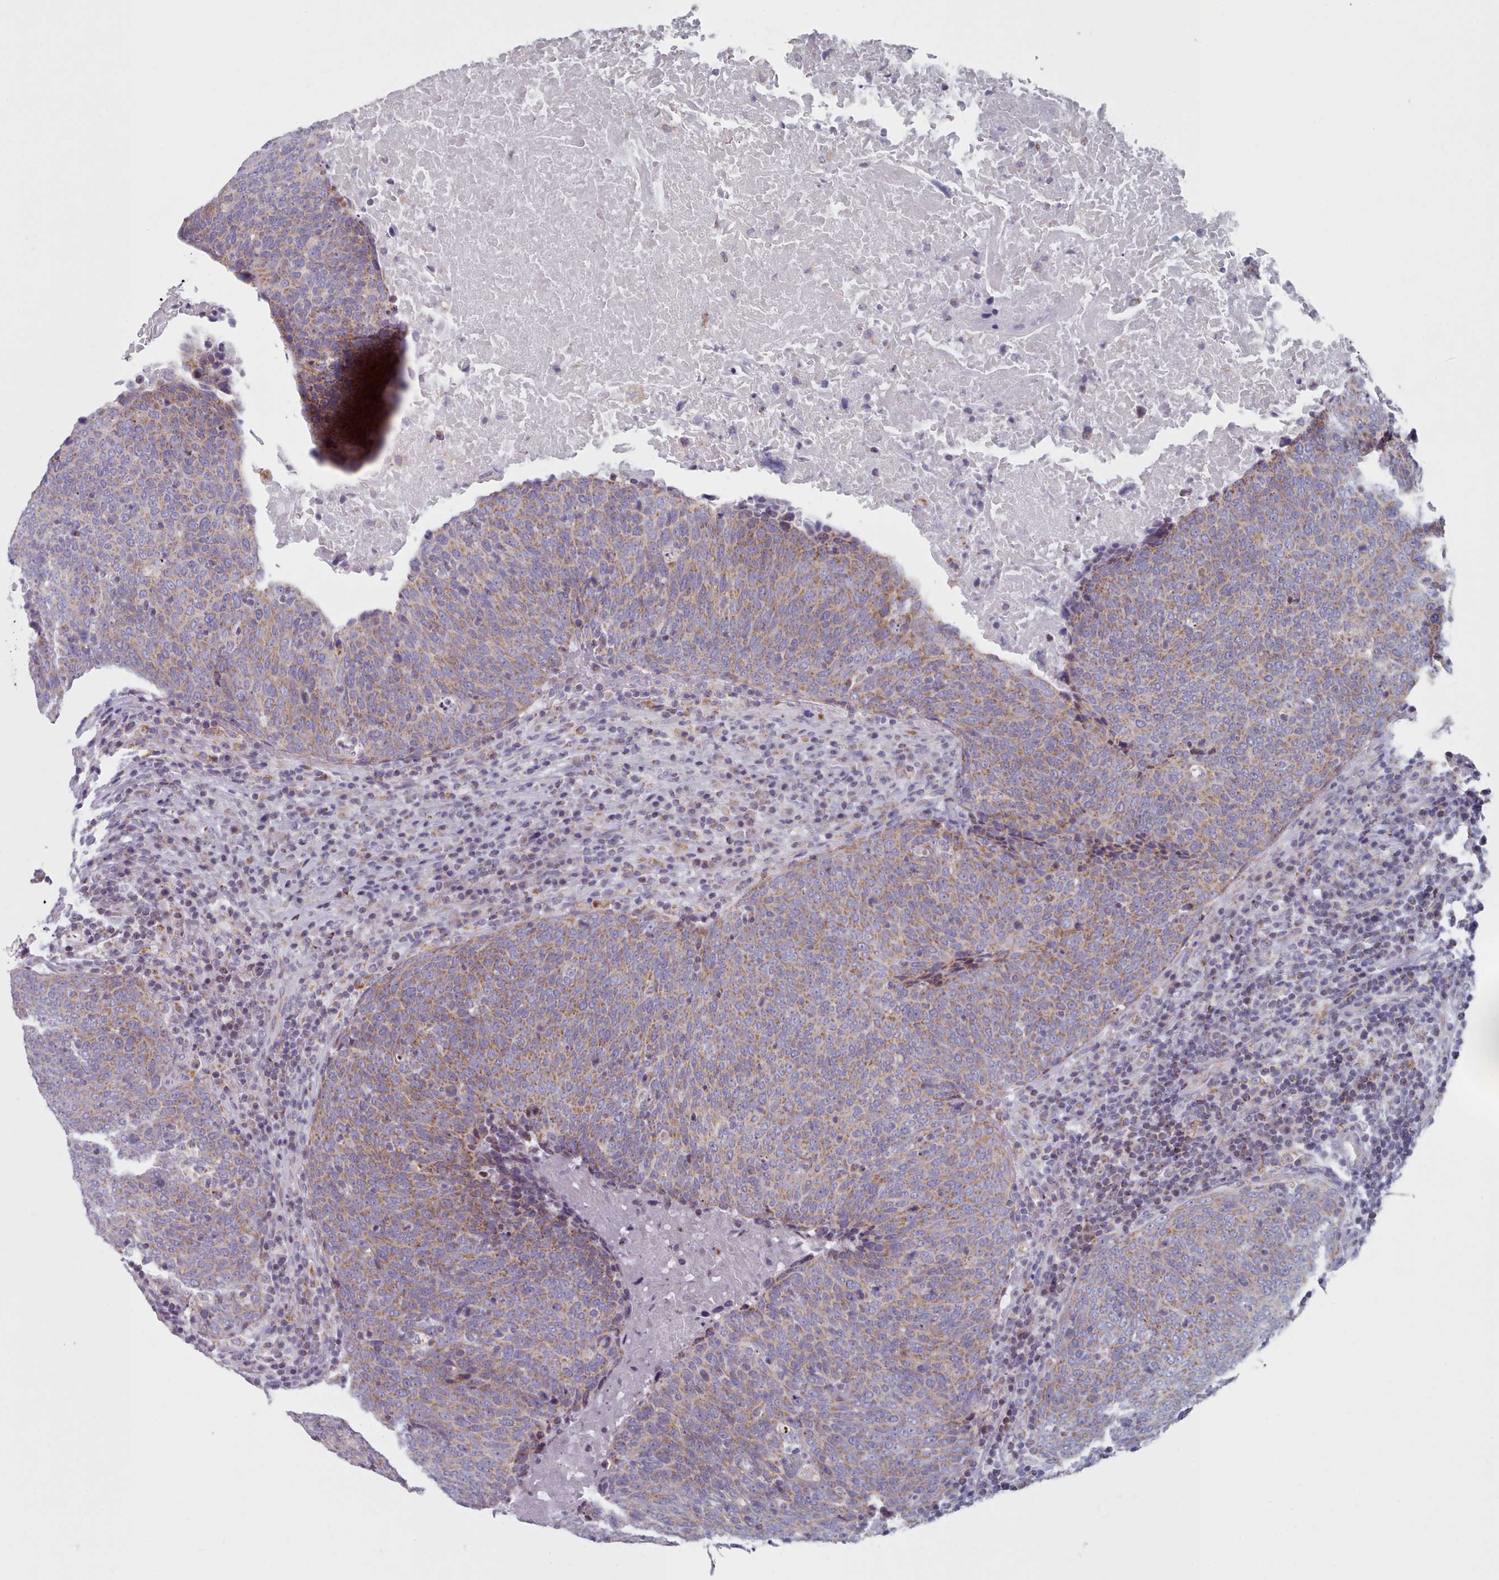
{"staining": {"intensity": "moderate", "quantity": ">75%", "location": "cytoplasmic/membranous"}, "tissue": "head and neck cancer", "cell_type": "Tumor cells", "image_type": "cancer", "snomed": [{"axis": "morphology", "description": "Squamous cell carcinoma, NOS"}, {"axis": "morphology", "description": "Squamous cell carcinoma, metastatic, NOS"}, {"axis": "topography", "description": "Lymph node"}, {"axis": "topography", "description": "Head-Neck"}], "caption": "Brown immunohistochemical staining in human head and neck metastatic squamous cell carcinoma exhibits moderate cytoplasmic/membranous staining in about >75% of tumor cells.", "gene": "FAM170B", "patient": {"sex": "male", "age": 62}}